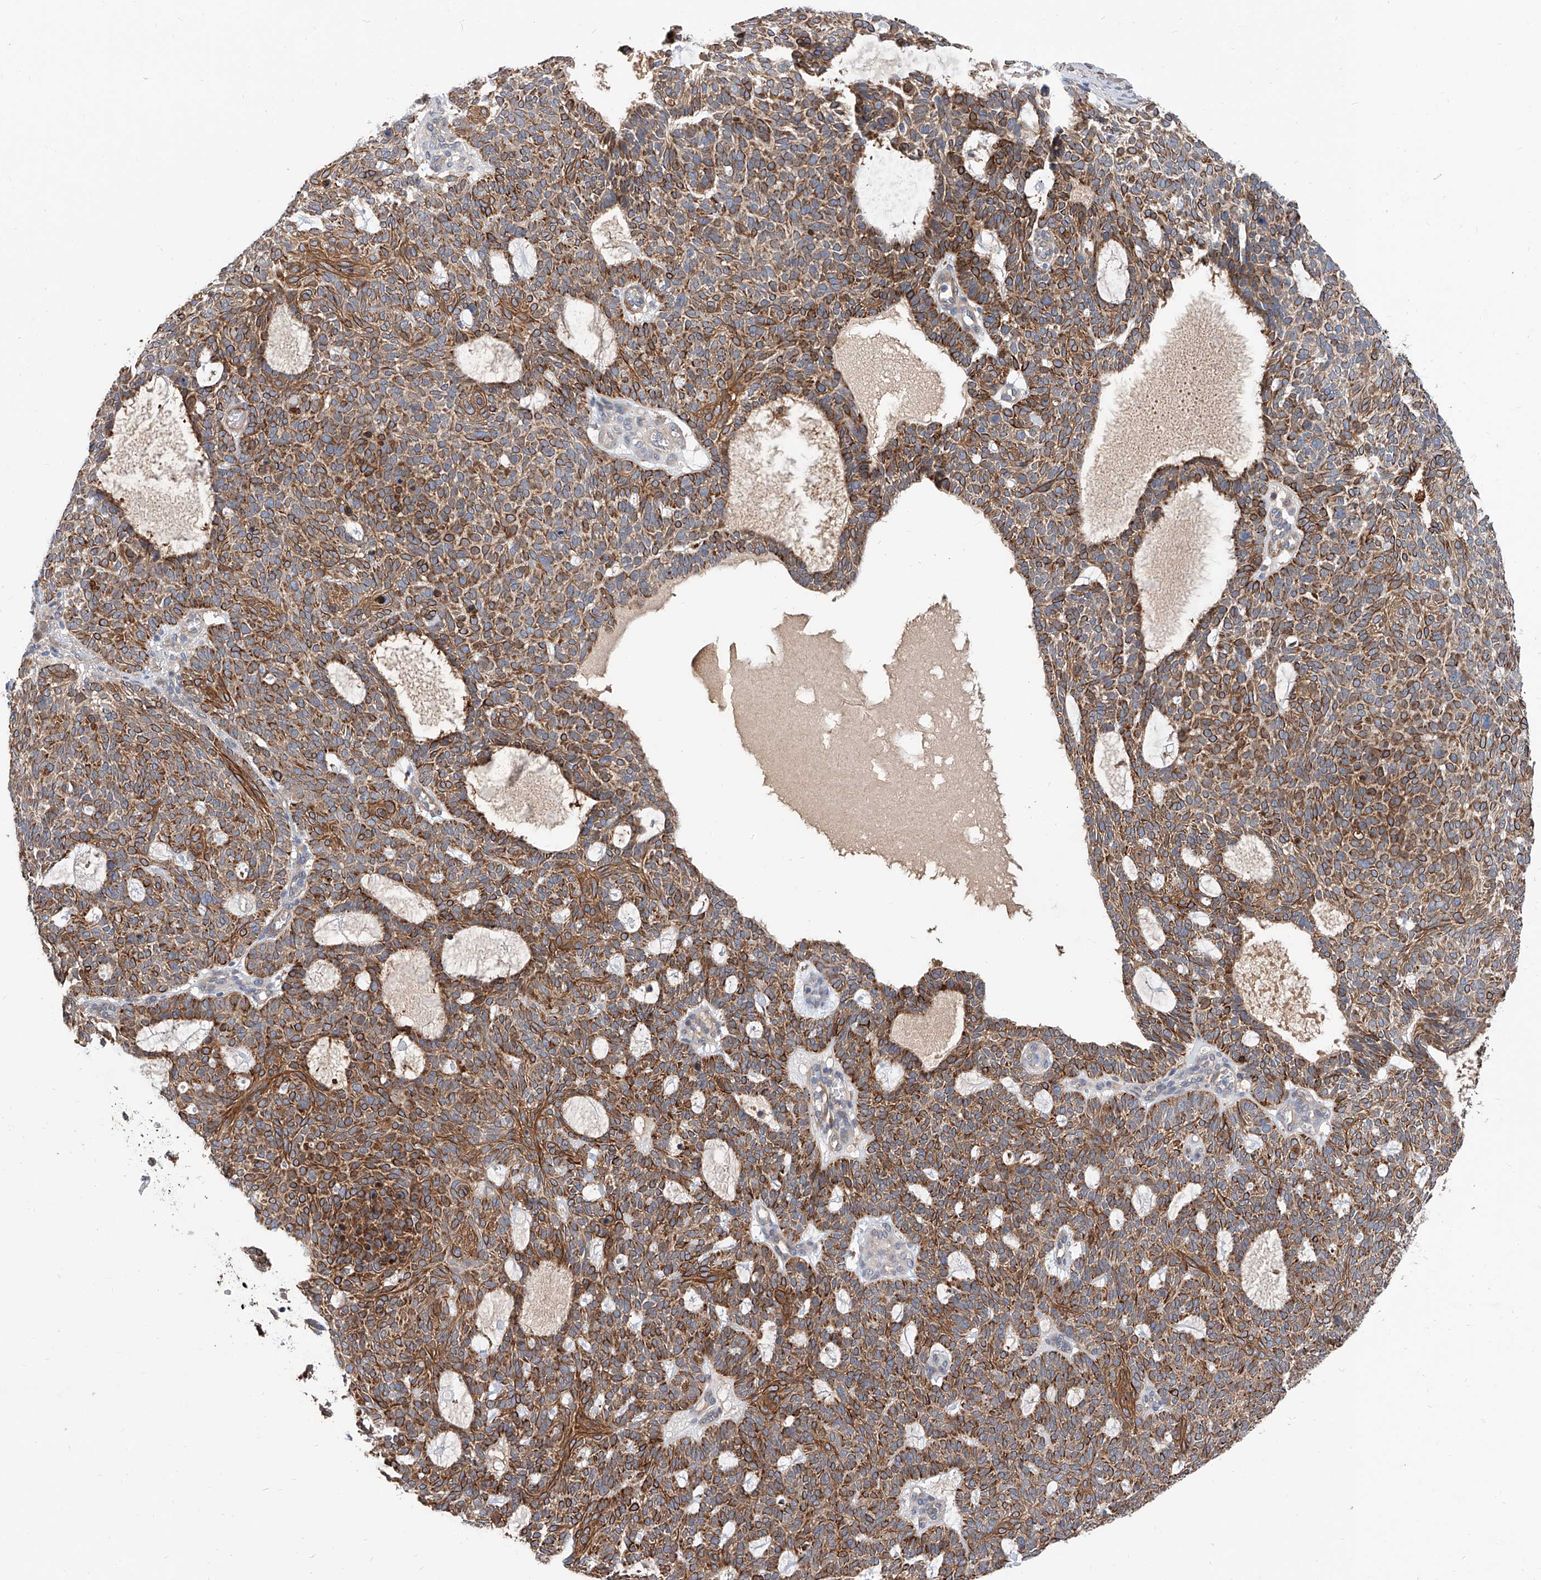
{"staining": {"intensity": "moderate", "quantity": ">75%", "location": "cytoplasmic/membranous"}, "tissue": "skin cancer", "cell_type": "Tumor cells", "image_type": "cancer", "snomed": [{"axis": "morphology", "description": "Squamous cell carcinoma, NOS"}, {"axis": "topography", "description": "Skin"}], "caption": "DAB (3,3'-diaminobenzidine) immunohistochemical staining of human skin squamous cell carcinoma exhibits moderate cytoplasmic/membranous protein positivity in approximately >75% of tumor cells. (DAB (3,3'-diaminobenzidine) IHC with brightfield microscopy, high magnification).", "gene": "MAGEE2", "patient": {"sex": "female", "age": 90}}